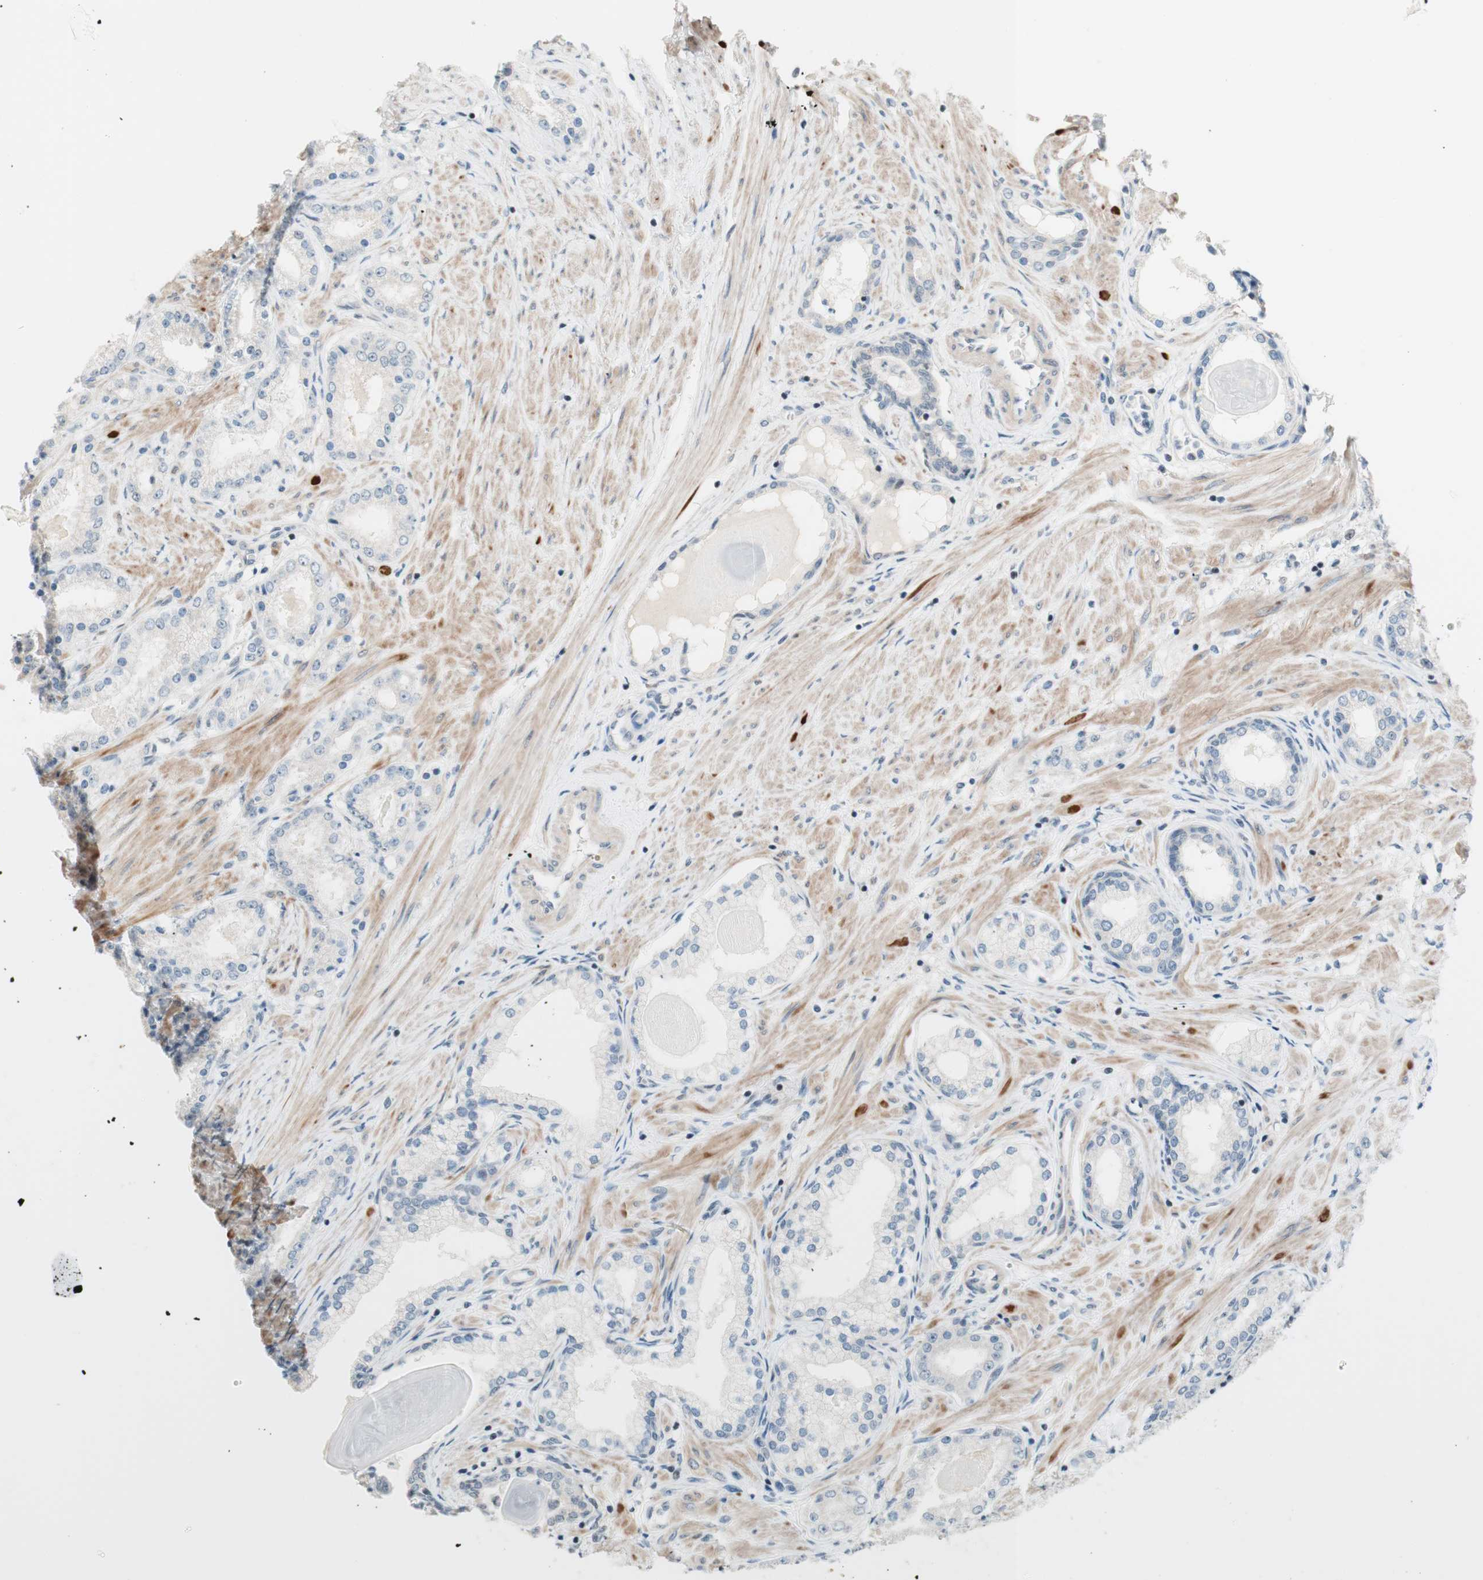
{"staining": {"intensity": "negative", "quantity": "none", "location": "none"}, "tissue": "prostate cancer", "cell_type": "Tumor cells", "image_type": "cancer", "snomed": [{"axis": "morphology", "description": "Adenocarcinoma, Low grade"}, {"axis": "topography", "description": "Prostate"}], "caption": "Immunohistochemistry photomicrograph of neoplastic tissue: low-grade adenocarcinoma (prostate) stained with DAB (3,3'-diaminobenzidine) demonstrates no significant protein expression in tumor cells.", "gene": "JPH1", "patient": {"sex": "male", "age": 63}}